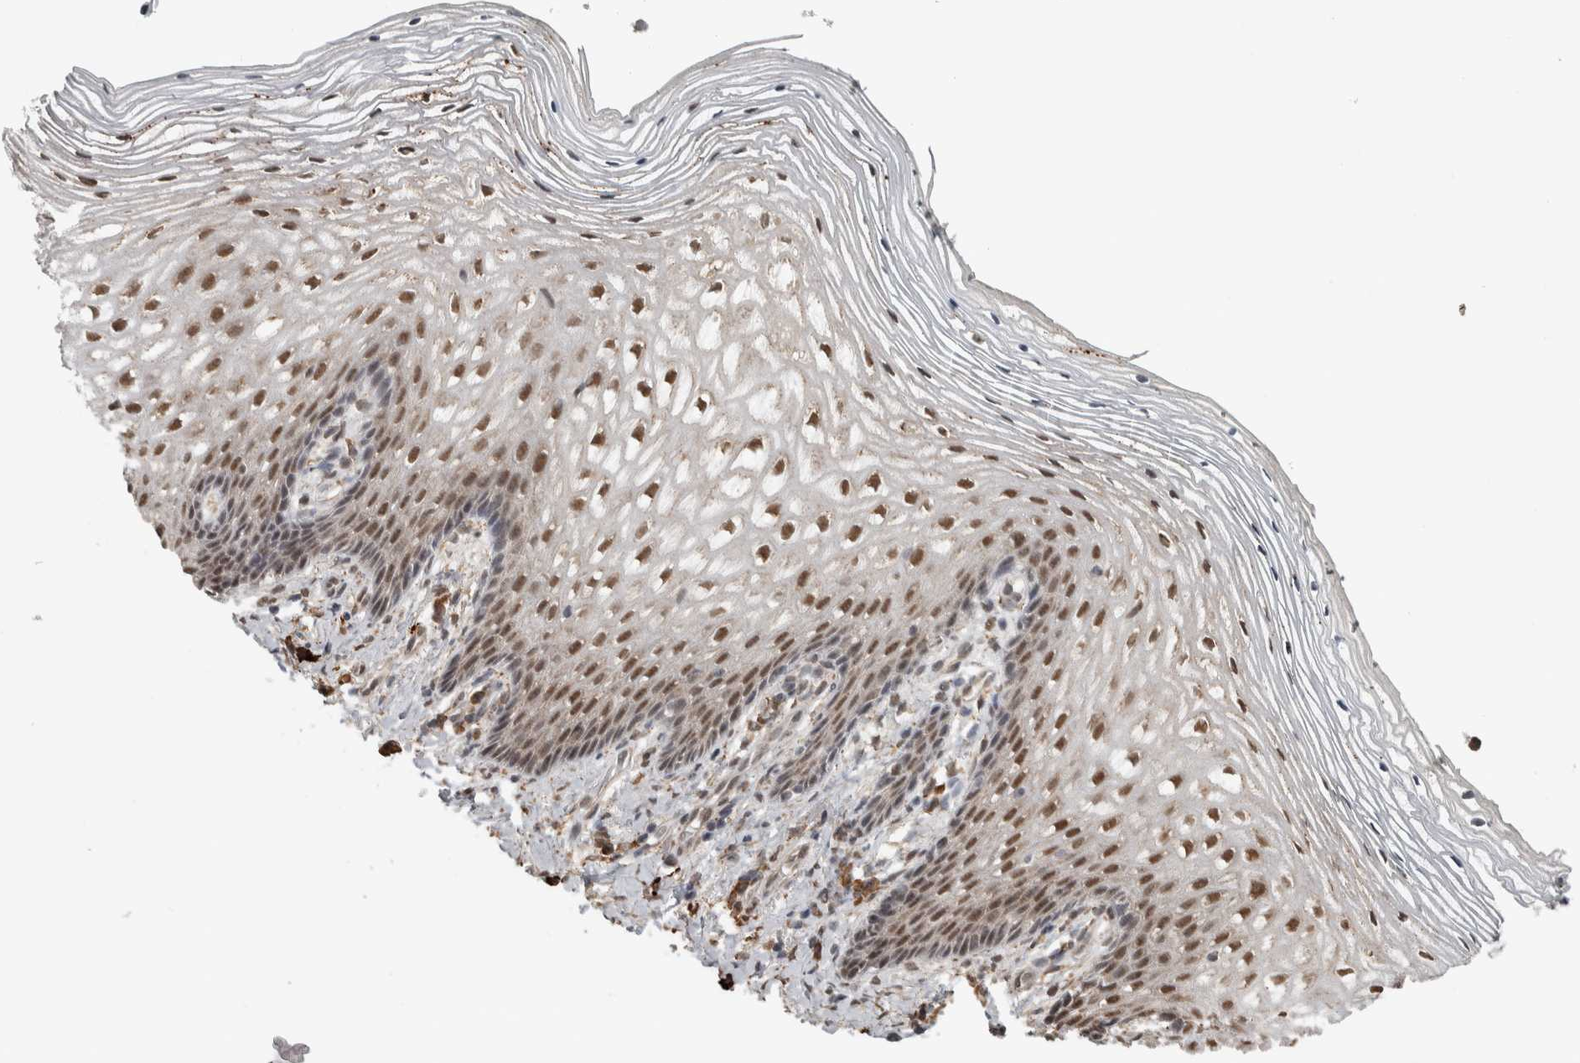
{"staining": {"intensity": "moderate", "quantity": "25%-75%", "location": "nuclear"}, "tissue": "vagina", "cell_type": "Squamous epithelial cells", "image_type": "normal", "snomed": [{"axis": "morphology", "description": "Normal tissue, NOS"}, {"axis": "topography", "description": "Vagina"}], "caption": "DAB (3,3'-diaminobenzidine) immunohistochemical staining of unremarkable vagina exhibits moderate nuclear protein staining in about 25%-75% of squamous epithelial cells. Using DAB (brown) and hematoxylin (blue) stains, captured at high magnification using brightfield microscopy.", "gene": "DDX42", "patient": {"sex": "female", "age": 60}}